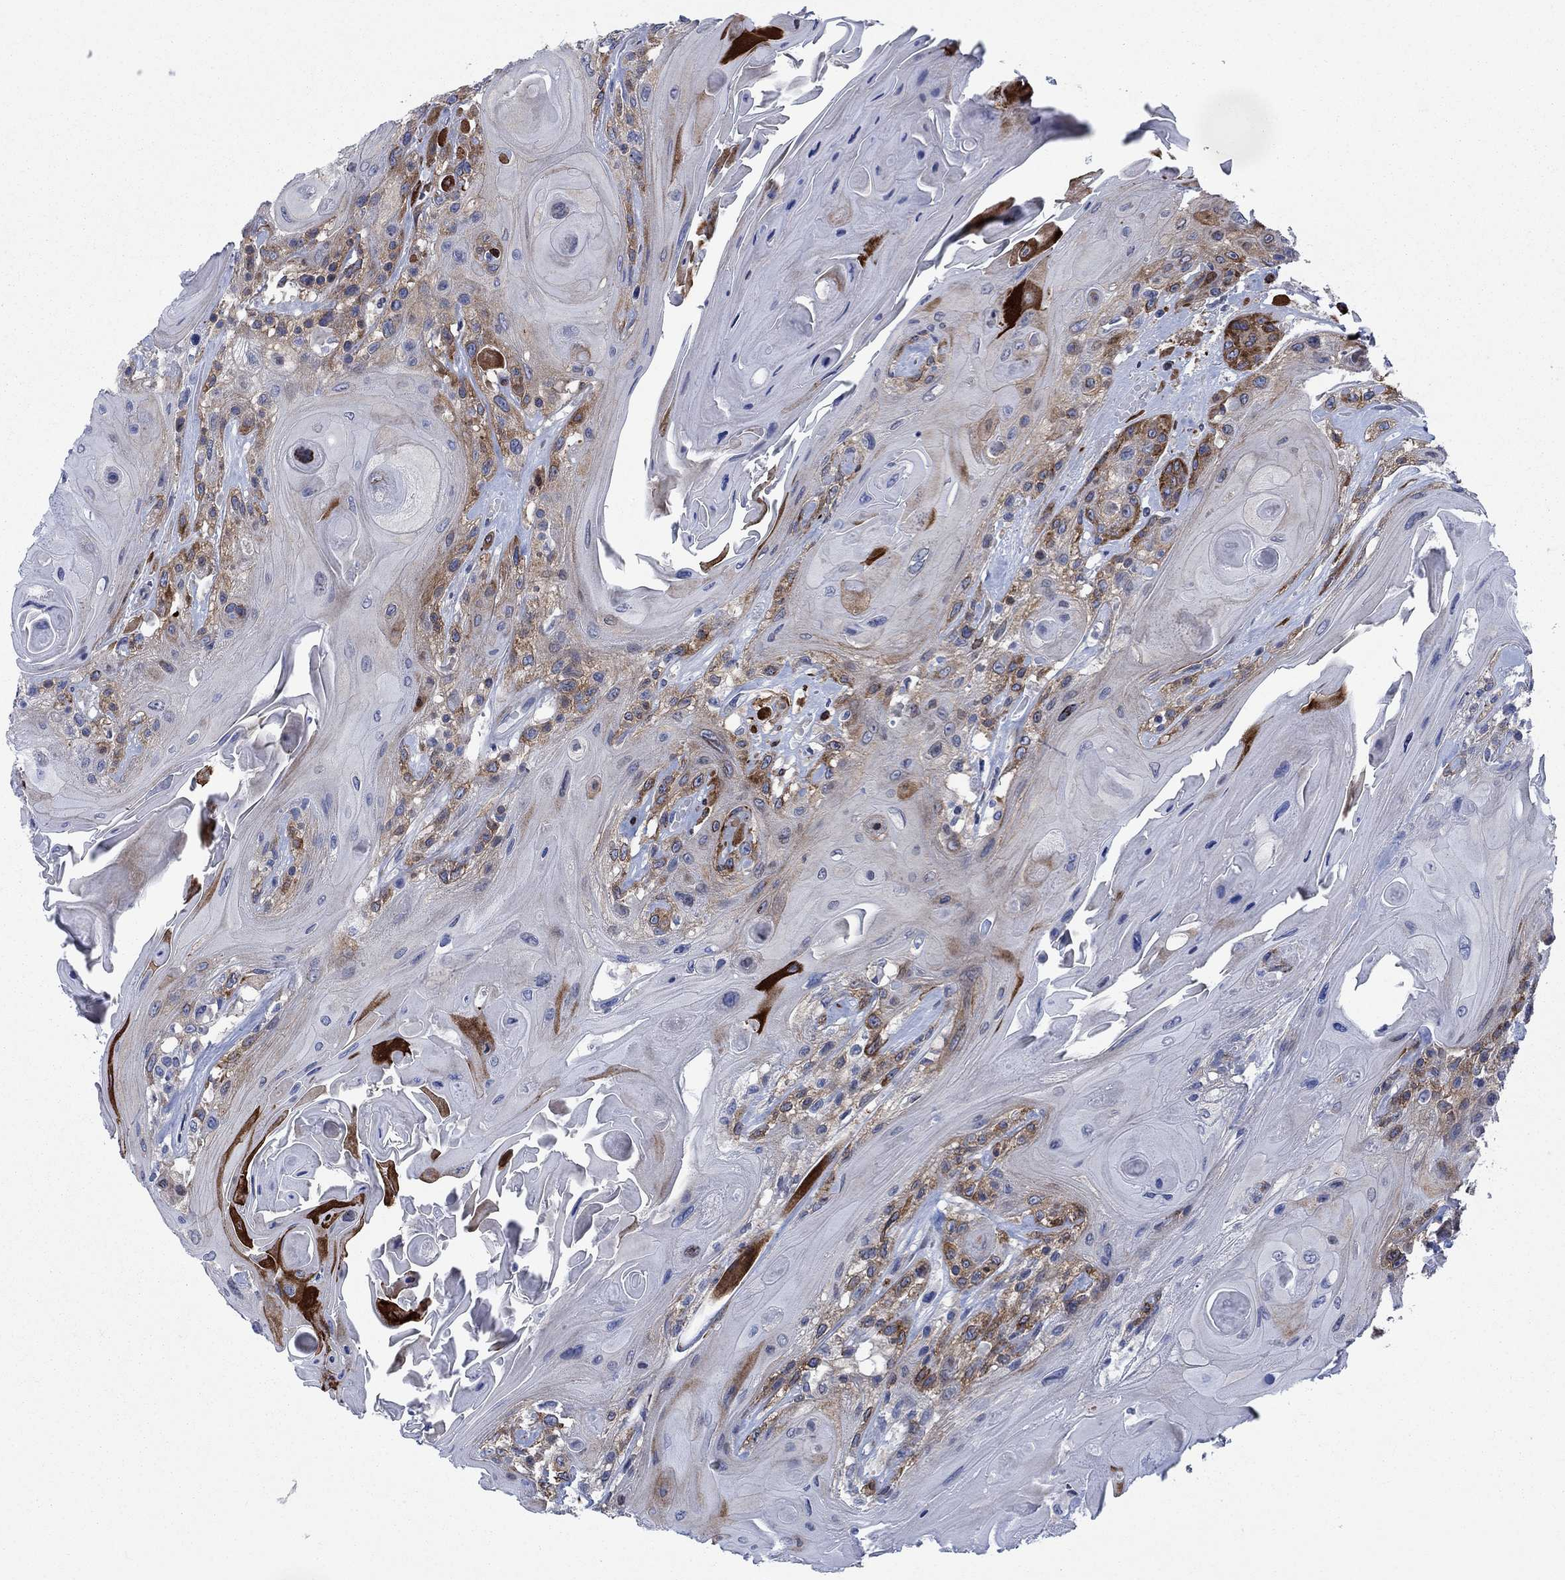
{"staining": {"intensity": "strong", "quantity": "<25%", "location": "cytoplasmic/membranous"}, "tissue": "head and neck cancer", "cell_type": "Tumor cells", "image_type": "cancer", "snomed": [{"axis": "morphology", "description": "Squamous cell carcinoma, NOS"}, {"axis": "topography", "description": "Head-Neck"}], "caption": "Immunohistochemistry (IHC) photomicrograph of head and neck squamous cell carcinoma stained for a protein (brown), which exhibits medium levels of strong cytoplasmic/membranous staining in approximately <25% of tumor cells.", "gene": "FXR1", "patient": {"sex": "female", "age": 59}}